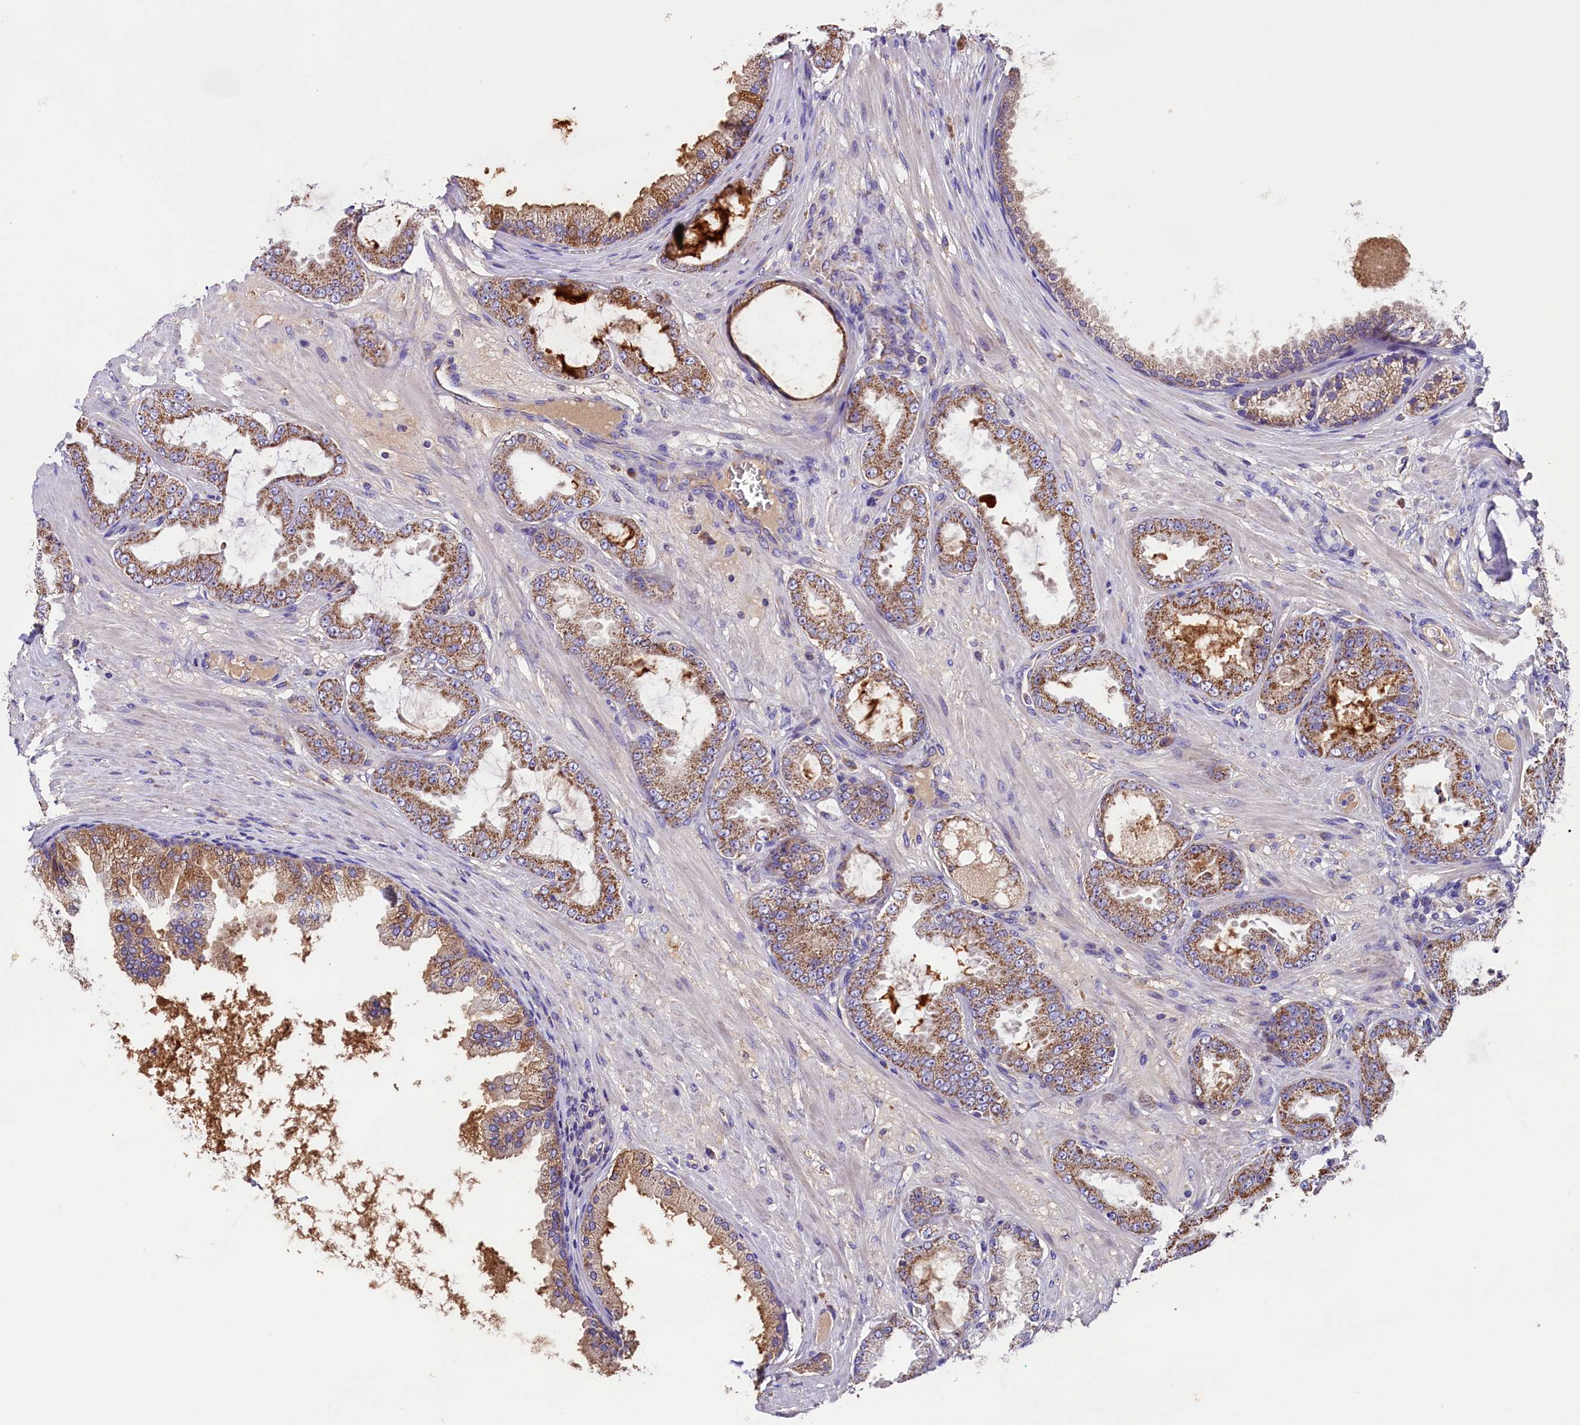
{"staining": {"intensity": "moderate", "quantity": ">75%", "location": "cytoplasmic/membranous"}, "tissue": "prostate cancer", "cell_type": "Tumor cells", "image_type": "cancer", "snomed": [{"axis": "morphology", "description": "Adenocarcinoma, Low grade"}, {"axis": "topography", "description": "Prostate"}], "caption": "Brown immunohistochemical staining in human prostate cancer shows moderate cytoplasmic/membranous expression in approximately >75% of tumor cells.", "gene": "SIX5", "patient": {"sex": "male", "age": 63}}